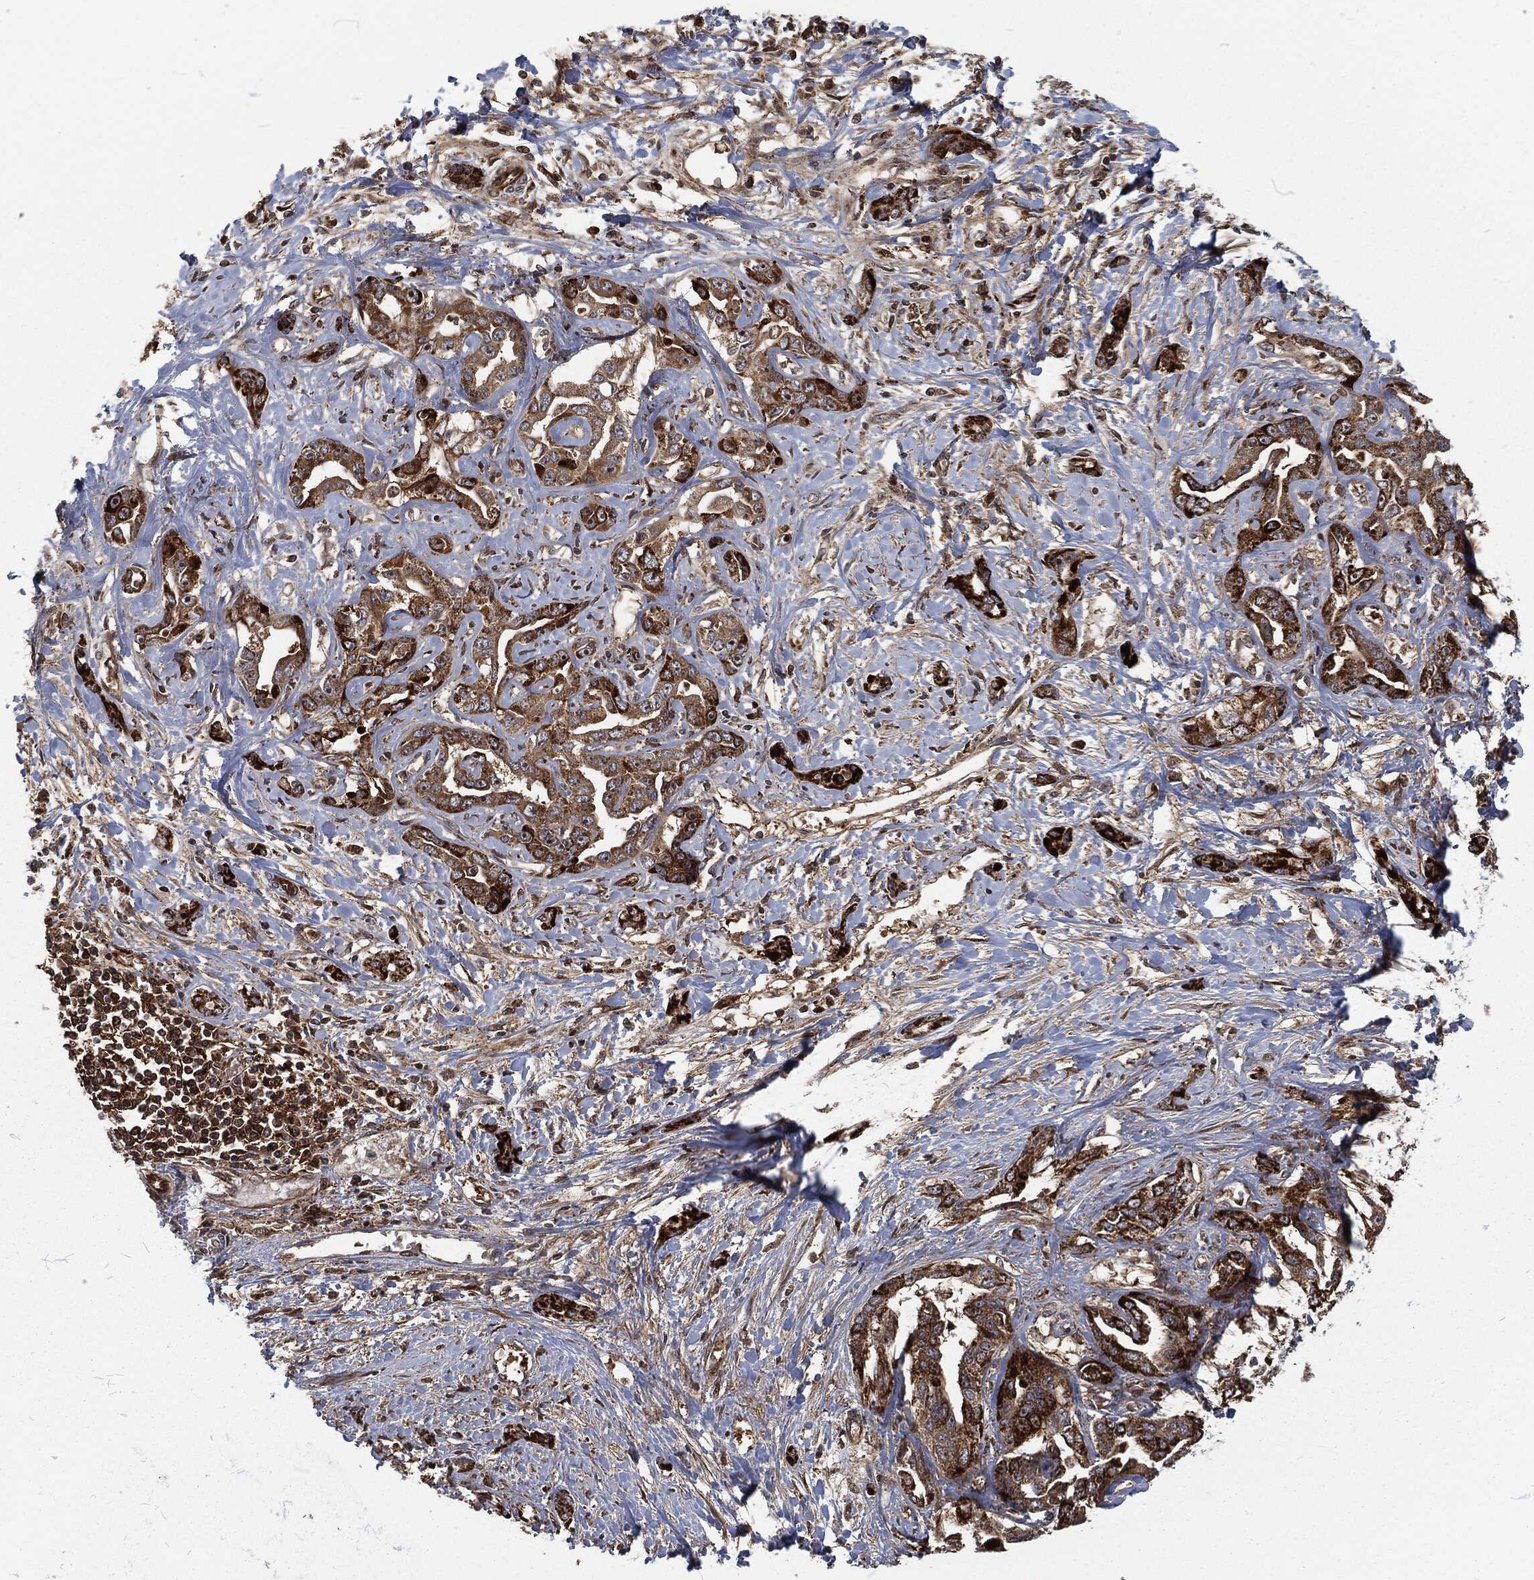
{"staining": {"intensity": "strong", "quantity": ">75%", "location": "cytoplasmic/membranous"}, "tissue": "liver cancer", "cell_type": "Tumor cells", "image_type": "cancer", "snomed": [{"axis": "morphology", "description": "Cholangiocarcinoma"}, {"axis": "topography", "description": "Liver"}], "caption": "Human liver cancer (cholangiocarcinoma) stained for a protein (brown) displays strong cytoplasmic/membranous positive expression in about >75% of tumor cells.", "gene": "RFTN1", "patient": {"sex": "male", "age": 59}}